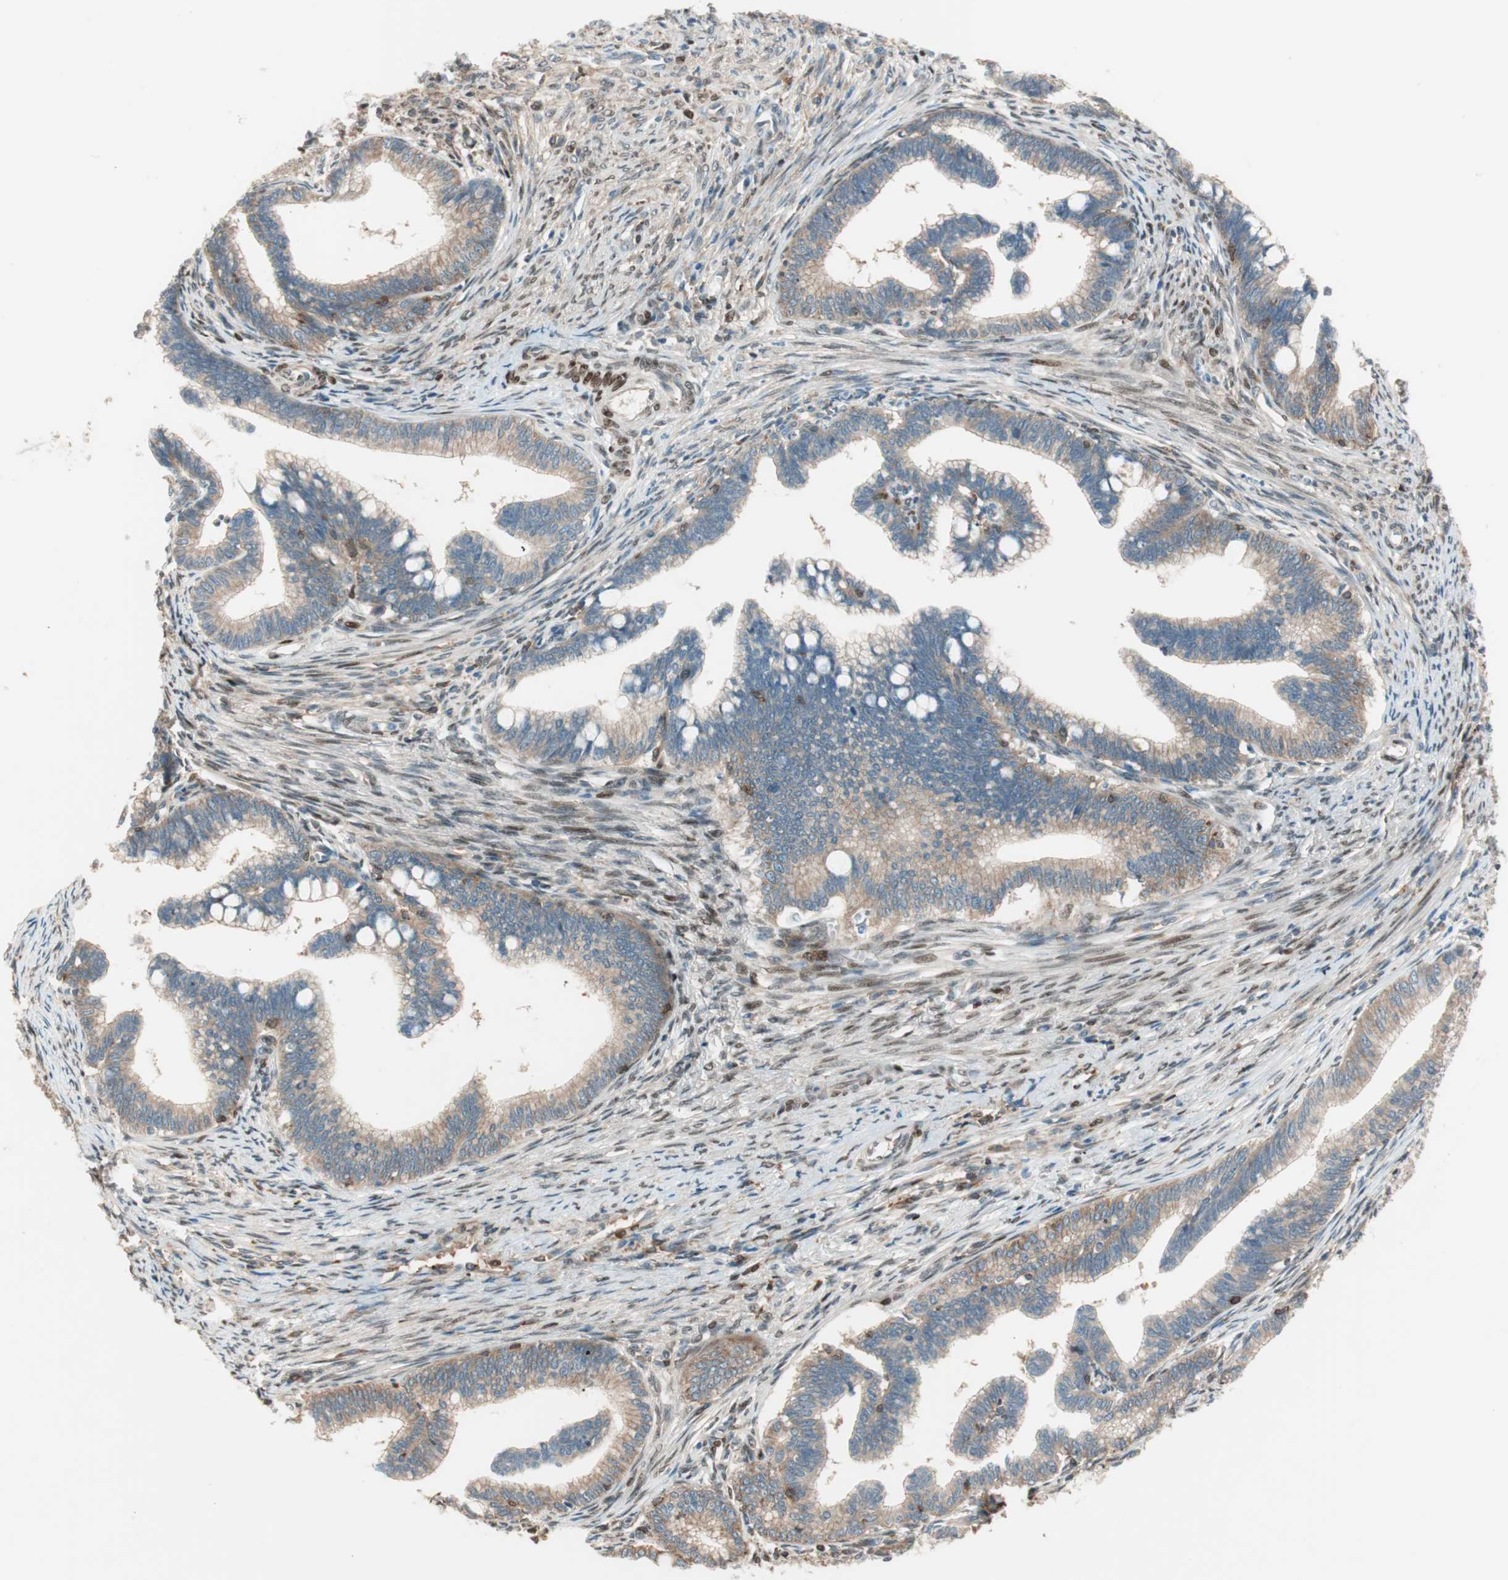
{"staining": {"intensity": "moderate", "quantity": ">75%", "location": "cytoplasmic/membranous"}, "tissue": "cervical cancer", "cell_type": "Tumor cells", "image_type": "cancer", "snomed": [{"axis": "morphology", "description": "Adenocarcinoma, NOS"}, {"axis": "topography", "description": "Cervix"}], "caption": "Immunohistochemical staining of human adenocarcinoma (cervical) exhibits moderate cytoplasmic/membranous protein positivity in about >75% of tumor cells.", "gene": "BIN1", "patient": {"sex": "female", "age": 36}}